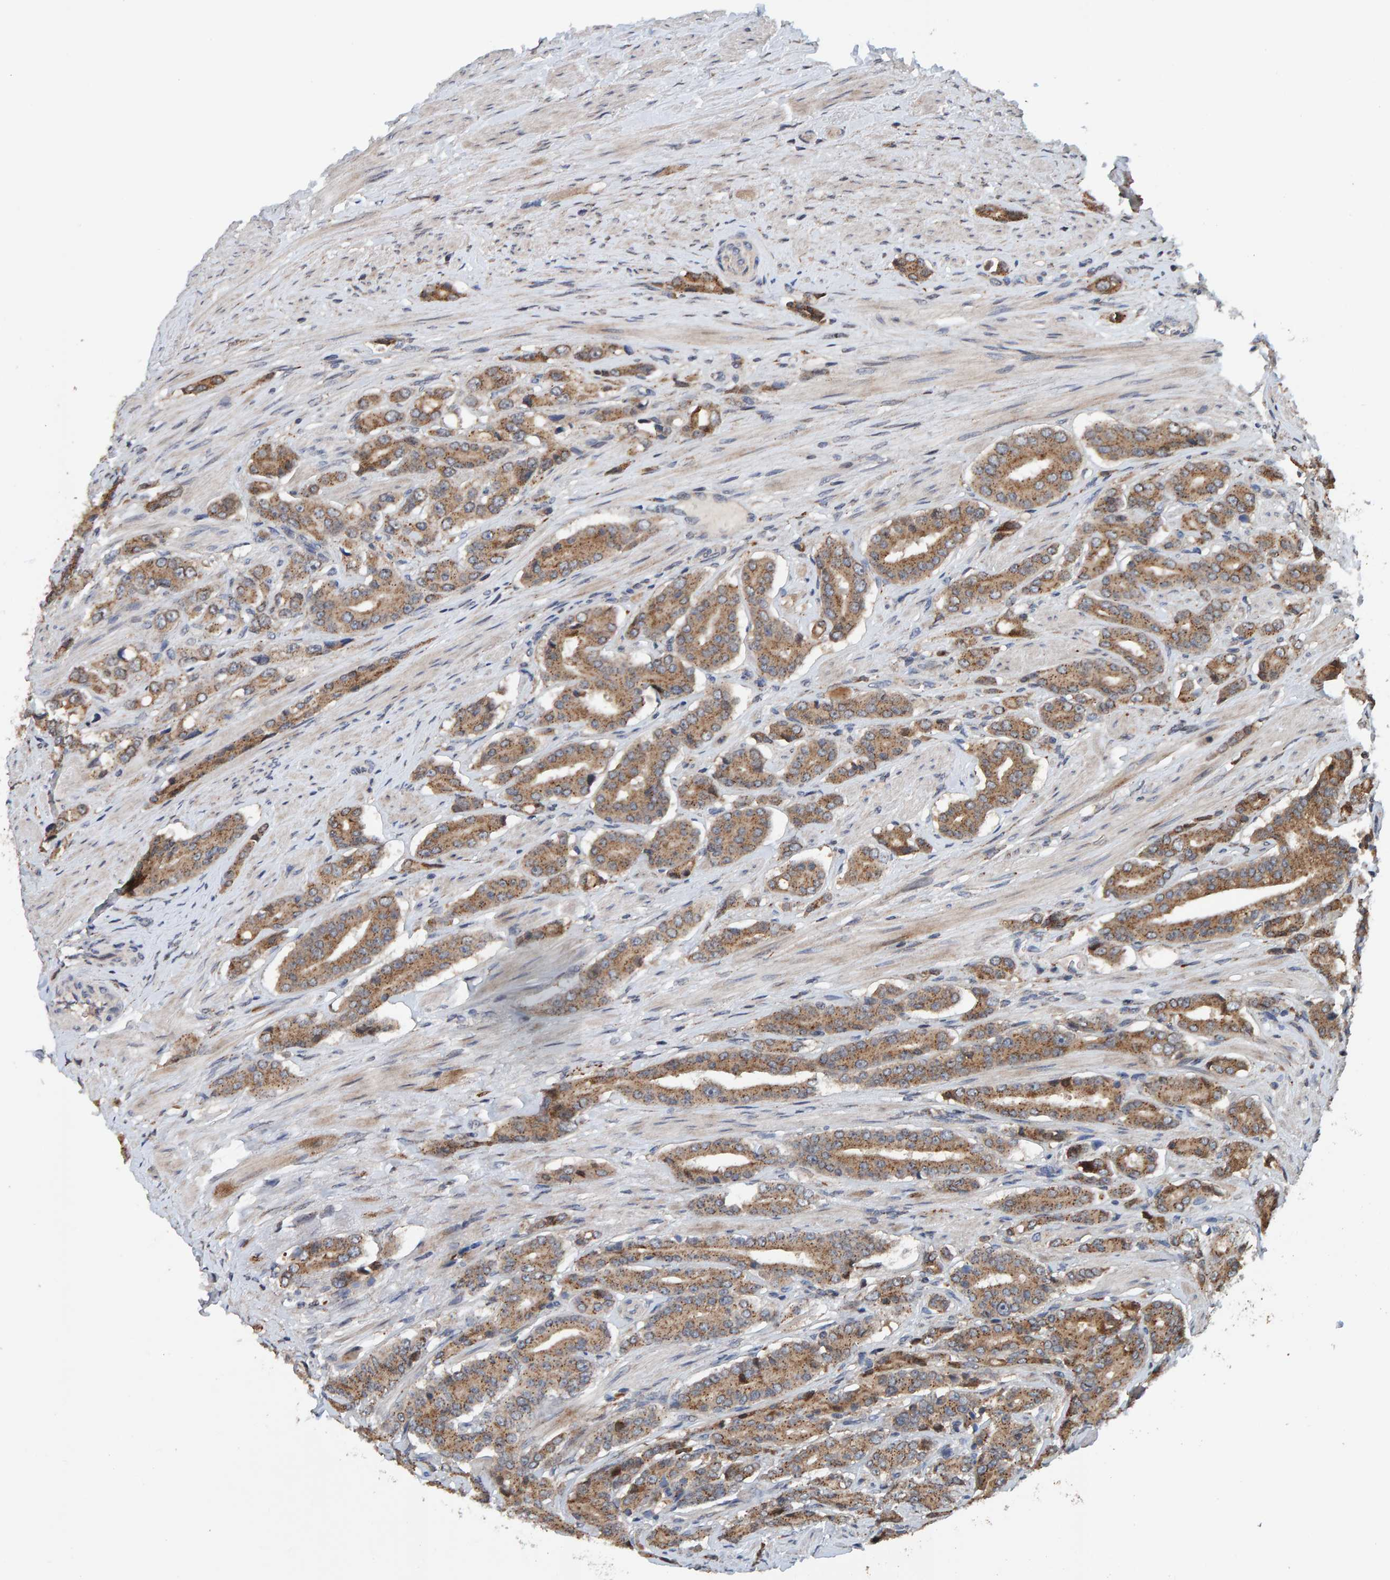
{"staining": {"intensity": "moderate", "quantity": ">75%", "location": "cytoplasmic/membranous"}, "tissue": "prostate cancer", "cell_type": "Tumor cells", "image_type": "cancer", "snomed": [{"axis": "morphology", "description": "Adenocarcinoma, High grade"}, {"axis": "topography", "description": "Prostate"}], "caption": "Immunohistochemistry (IHC) staining of high-grade adenocarcinoma (prostate), which reveals medium levels of moderate cytoplasmic/membranous expression in approximately >75% of tumor cells indicating moderate cytoplasmic/membranous protein expression. The staining was performed using DAB (brown) for protein detection and nuclei were counterstained in hematoxylin (blue).", "gene": "CCDC25", "patient": {"sex": "male", "age": 71}}